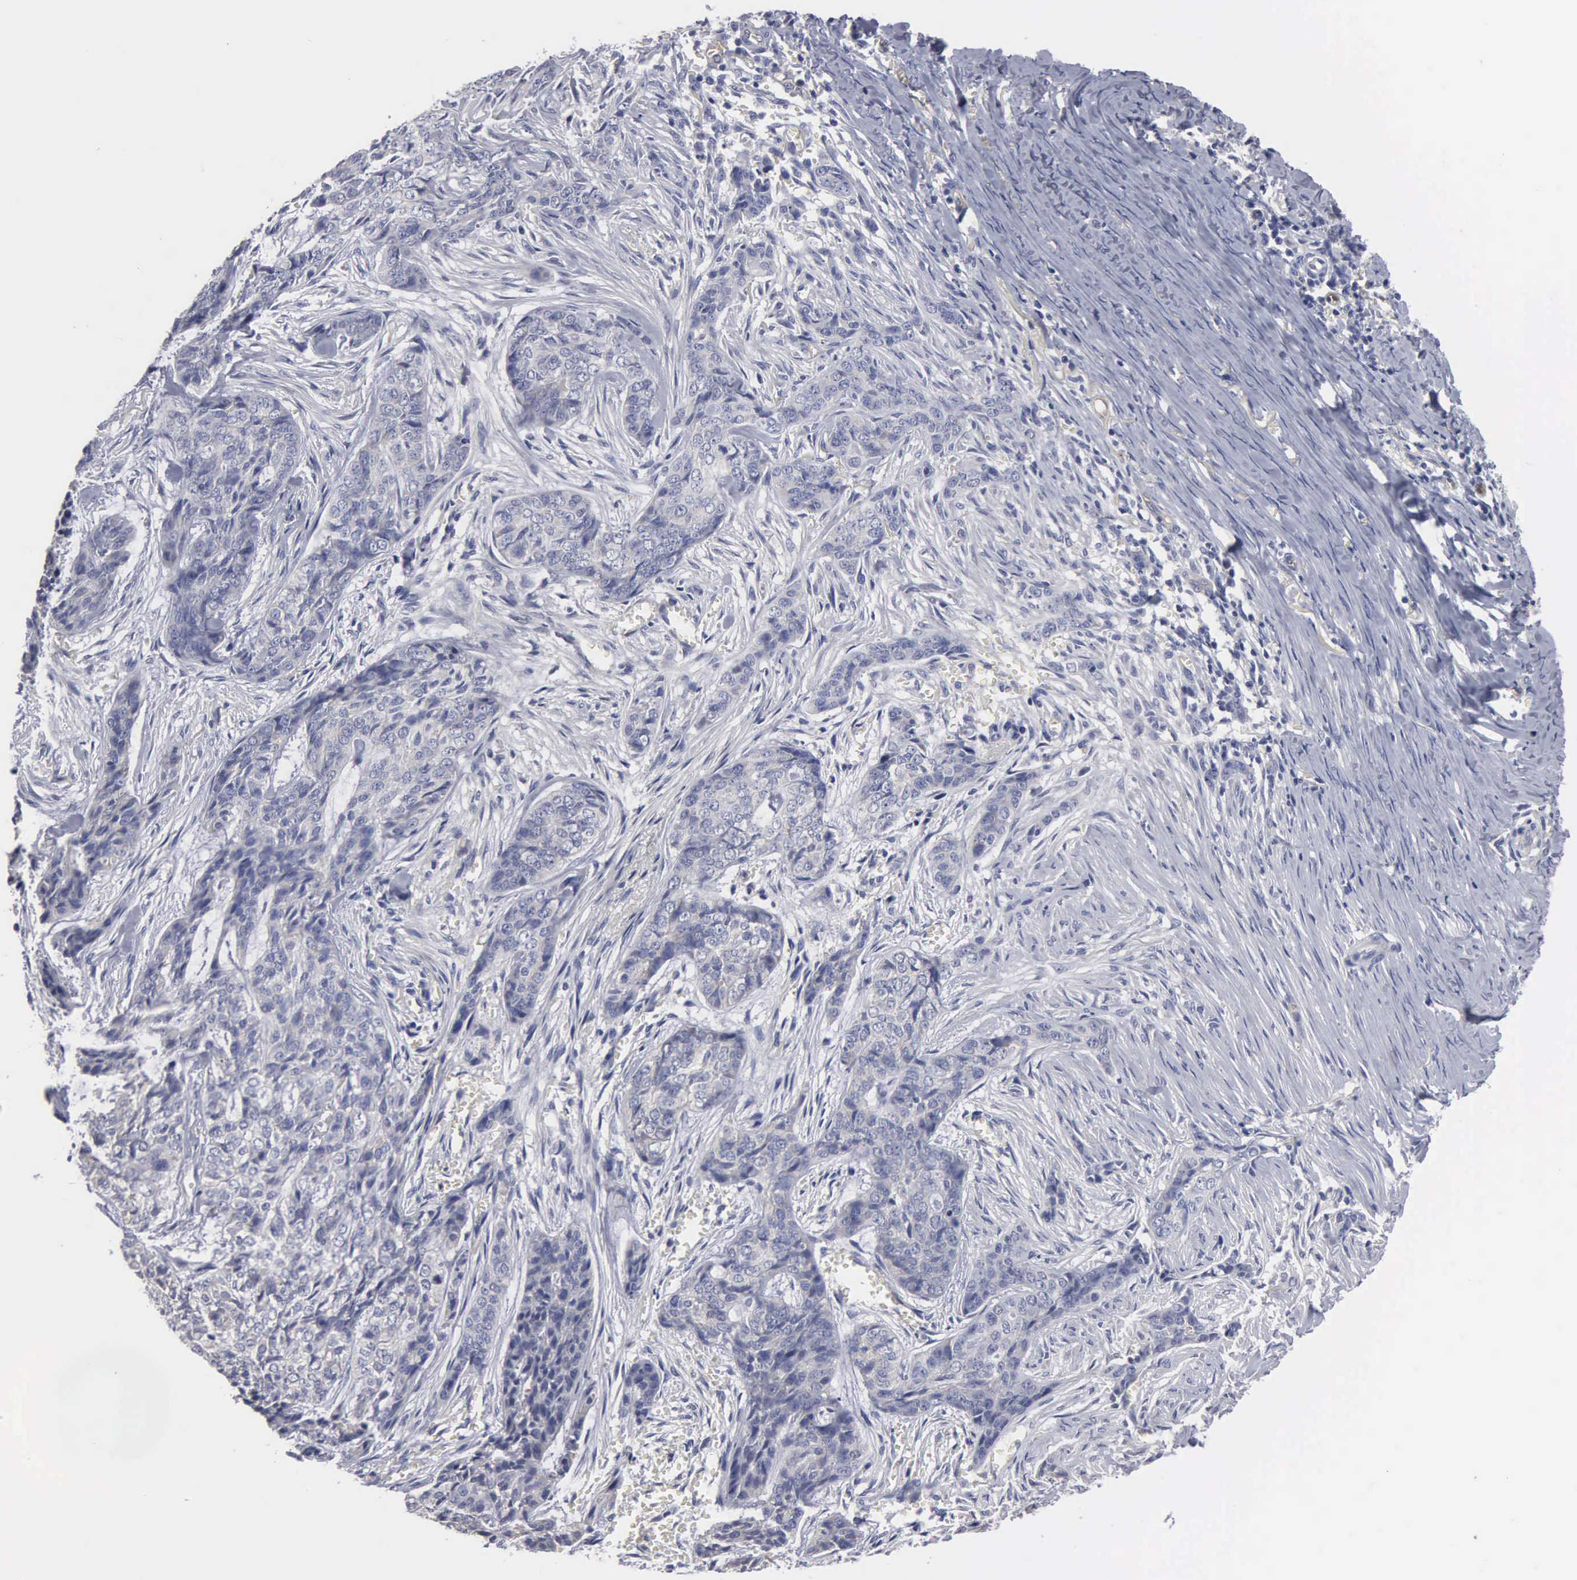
{"staining": {"intensity": "negative", "quantity": "none", "location": "none"}, "tissue": "skin cancer", "cell_type": "Tumor cells", "image_type": "cancer", "snomed": [{"axis": "morphology", "description": "Normal tissue, NOS"}, {"axis": "morphology", "description": "Basal cell carcinoma"}, {"axis": "topography", "description": "Skin"}], "caption": "Immunohistochemistry micrograph of neoplastic tissue: human skin cancer stained with DAB (3,3'-diaminobenzidine) displays no significant protein expression in tumor cells.", "gene": "RDX", "patient": {"sex": "female", "age": 65}}